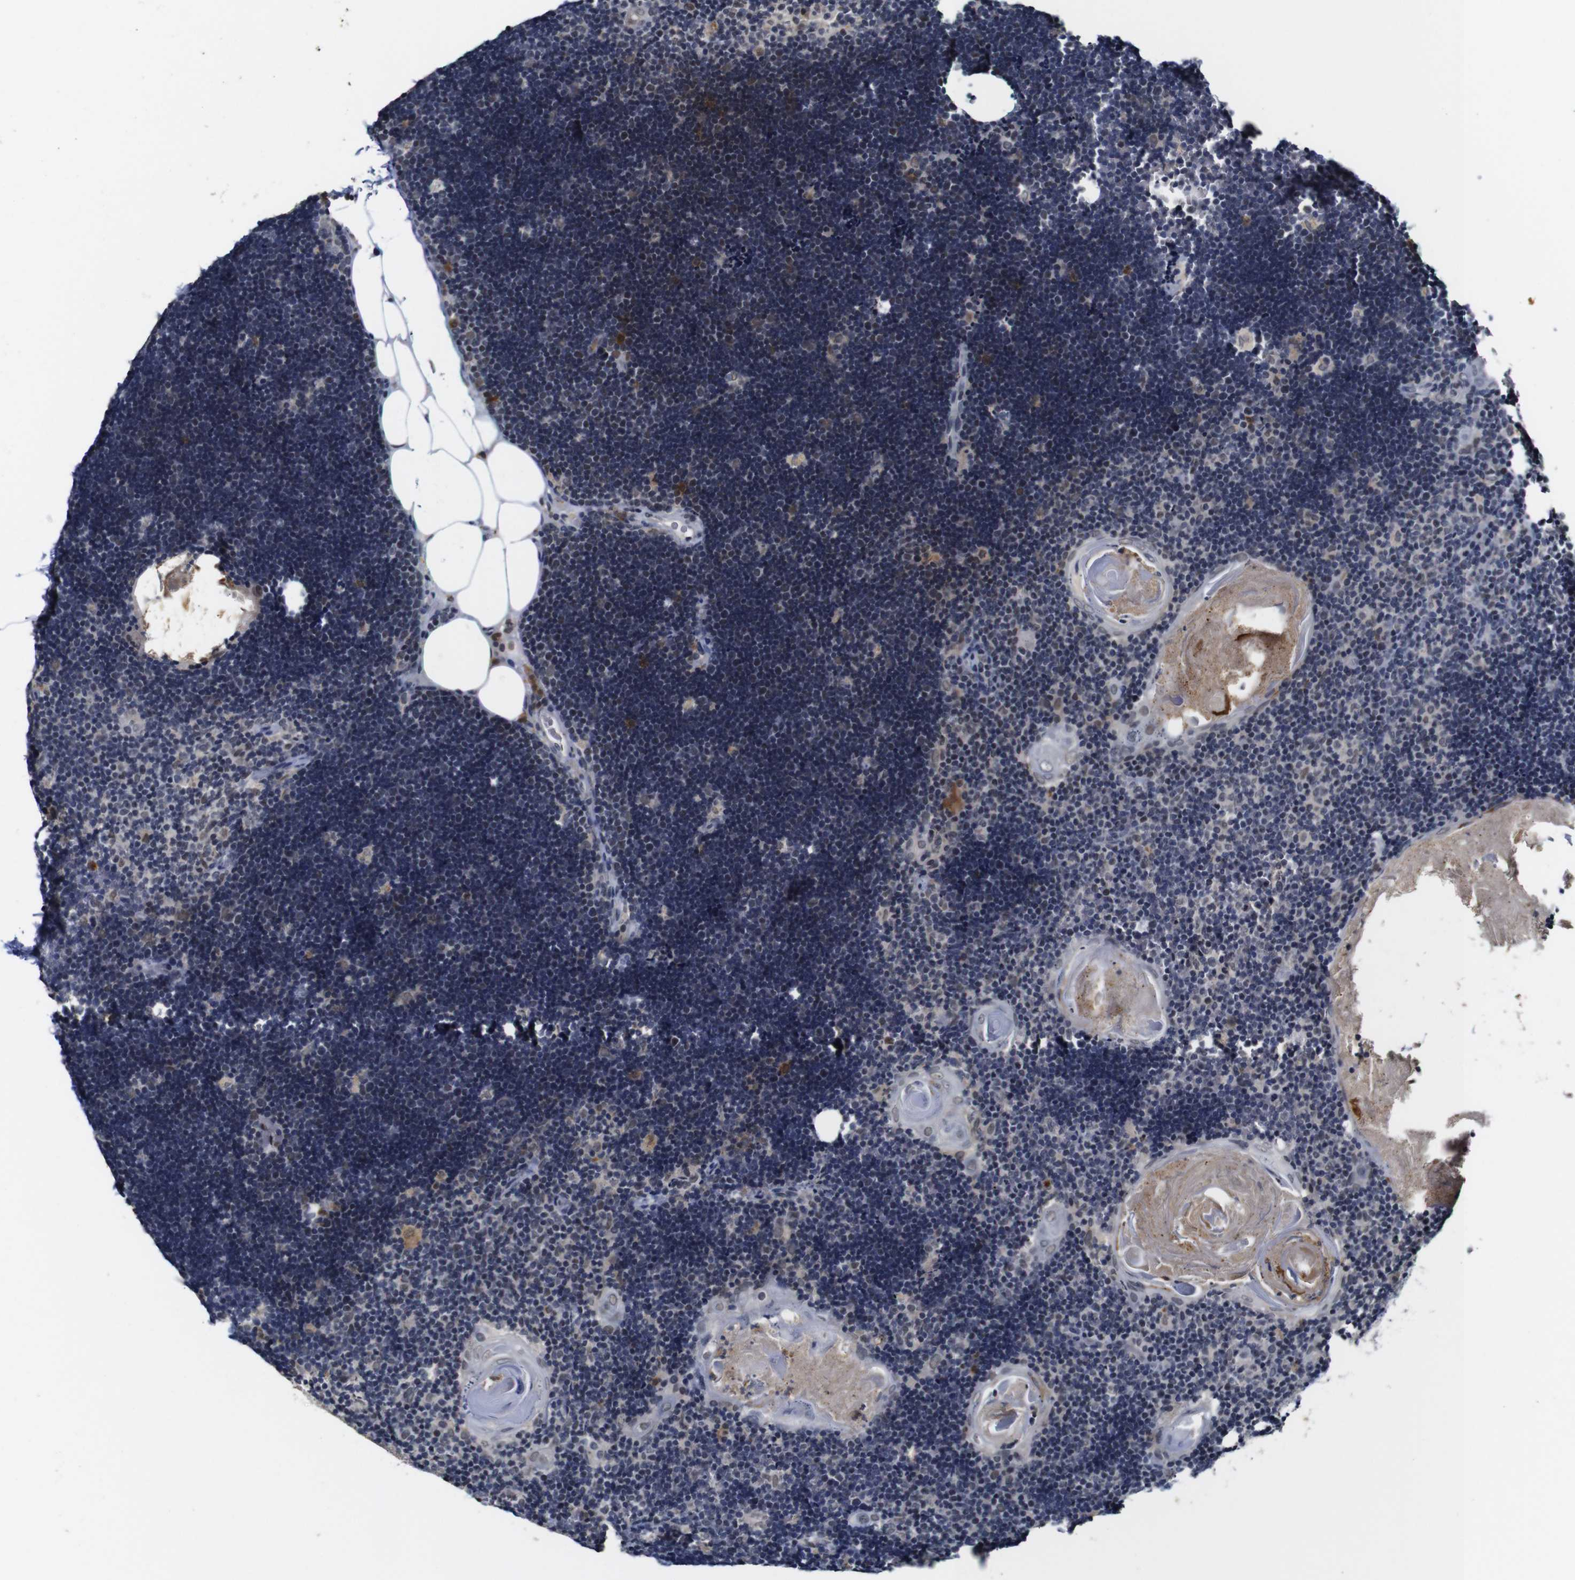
{"staining": {"intensity": "moderate", "quantity": "<25%", "location": "cytoplasmic/membranous"}, "tissue": "lymph node", "cell_type": "Germinal center cells", "image_type": "normal", "snomed": [{"axis": "morphology", "description": "Normal tissue, NOS"}, {"axis": "topography", "description": "Lymph node"}], "caption": "Normal lymph node shows moderate cytoplasmic/membranous expression in approximately <25% of germinal center cells.", "gene": "NTRK3", "patient": {"sex": "male", "age": 33}}